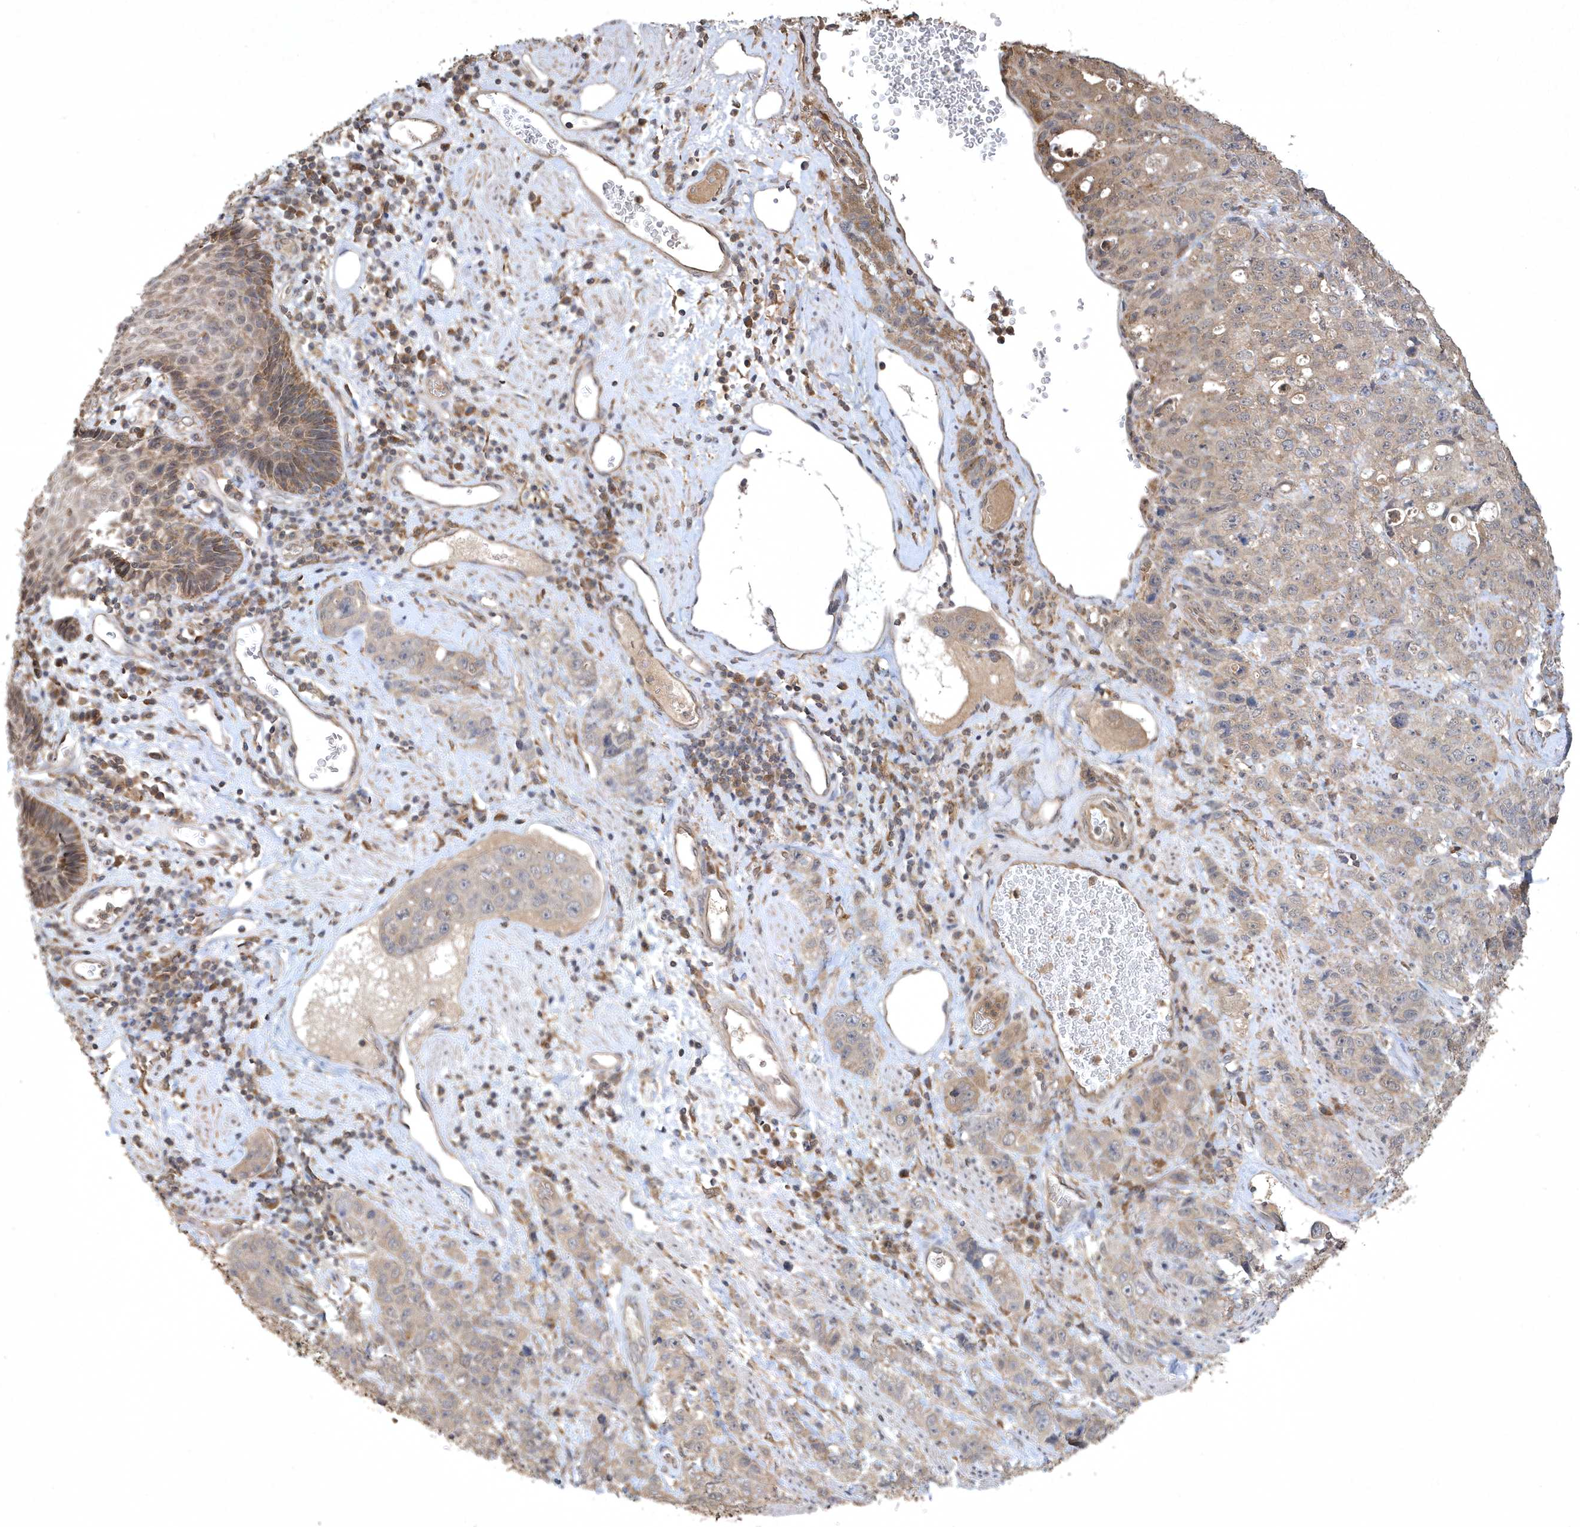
{"staining": {"intensity": "weak", "quantity": "<25%", "location": "cytoplasmic/membranous"}, "tissue": "stomach cancer", "cell_type": "Tumor cells", "image_type": "cancer", "snomed": [{"axis": "morphology", "description": "Adenocarcinoma, NOS"}, {"axis": "topography", "description": "Stomach"}], "caption": "Image shows no significant protein staining in tumor cells of stomach adenocarcinoma.", "gene": "AKR7A2", "patient": {"sex": "male", "age": 48}}